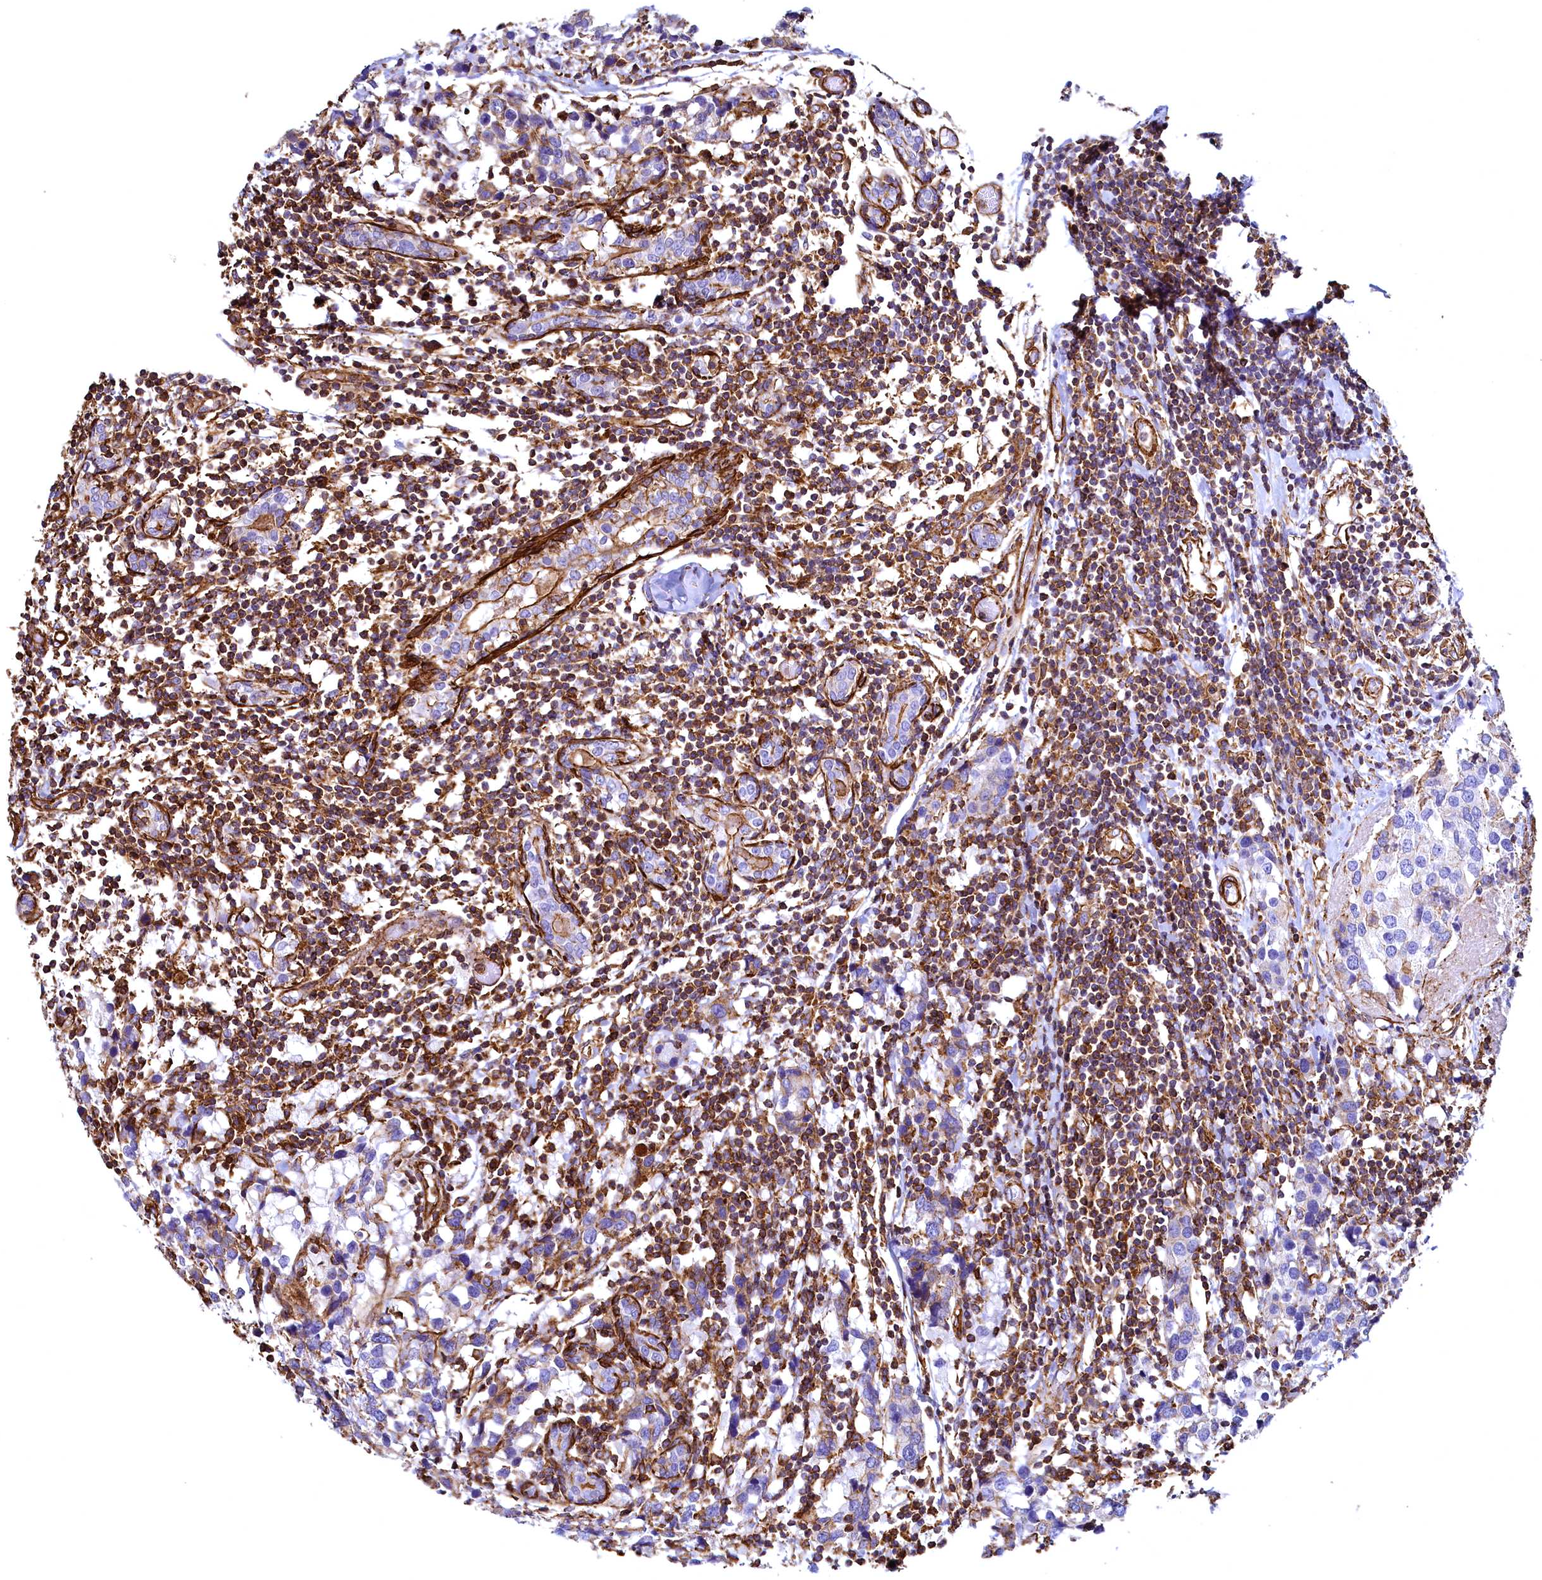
{"staining": {"intensity": "negative", "quantity": "none", "location": "none"}, "tissue": "breast cancer", "cell_type": "Tumor cells", "image_type": "cancer", "snomed": [{"axis": "morphology", "description": "Lobular carcinoma"}, {"axis": "topography", "description": "Breast"}], "caption": "Human breast cancer stained for a protein using immunohistochemistry demonstrates no expression in tumor cells.", "gene": "THBS1", "patient": {"sex": "female", "age": 59}}